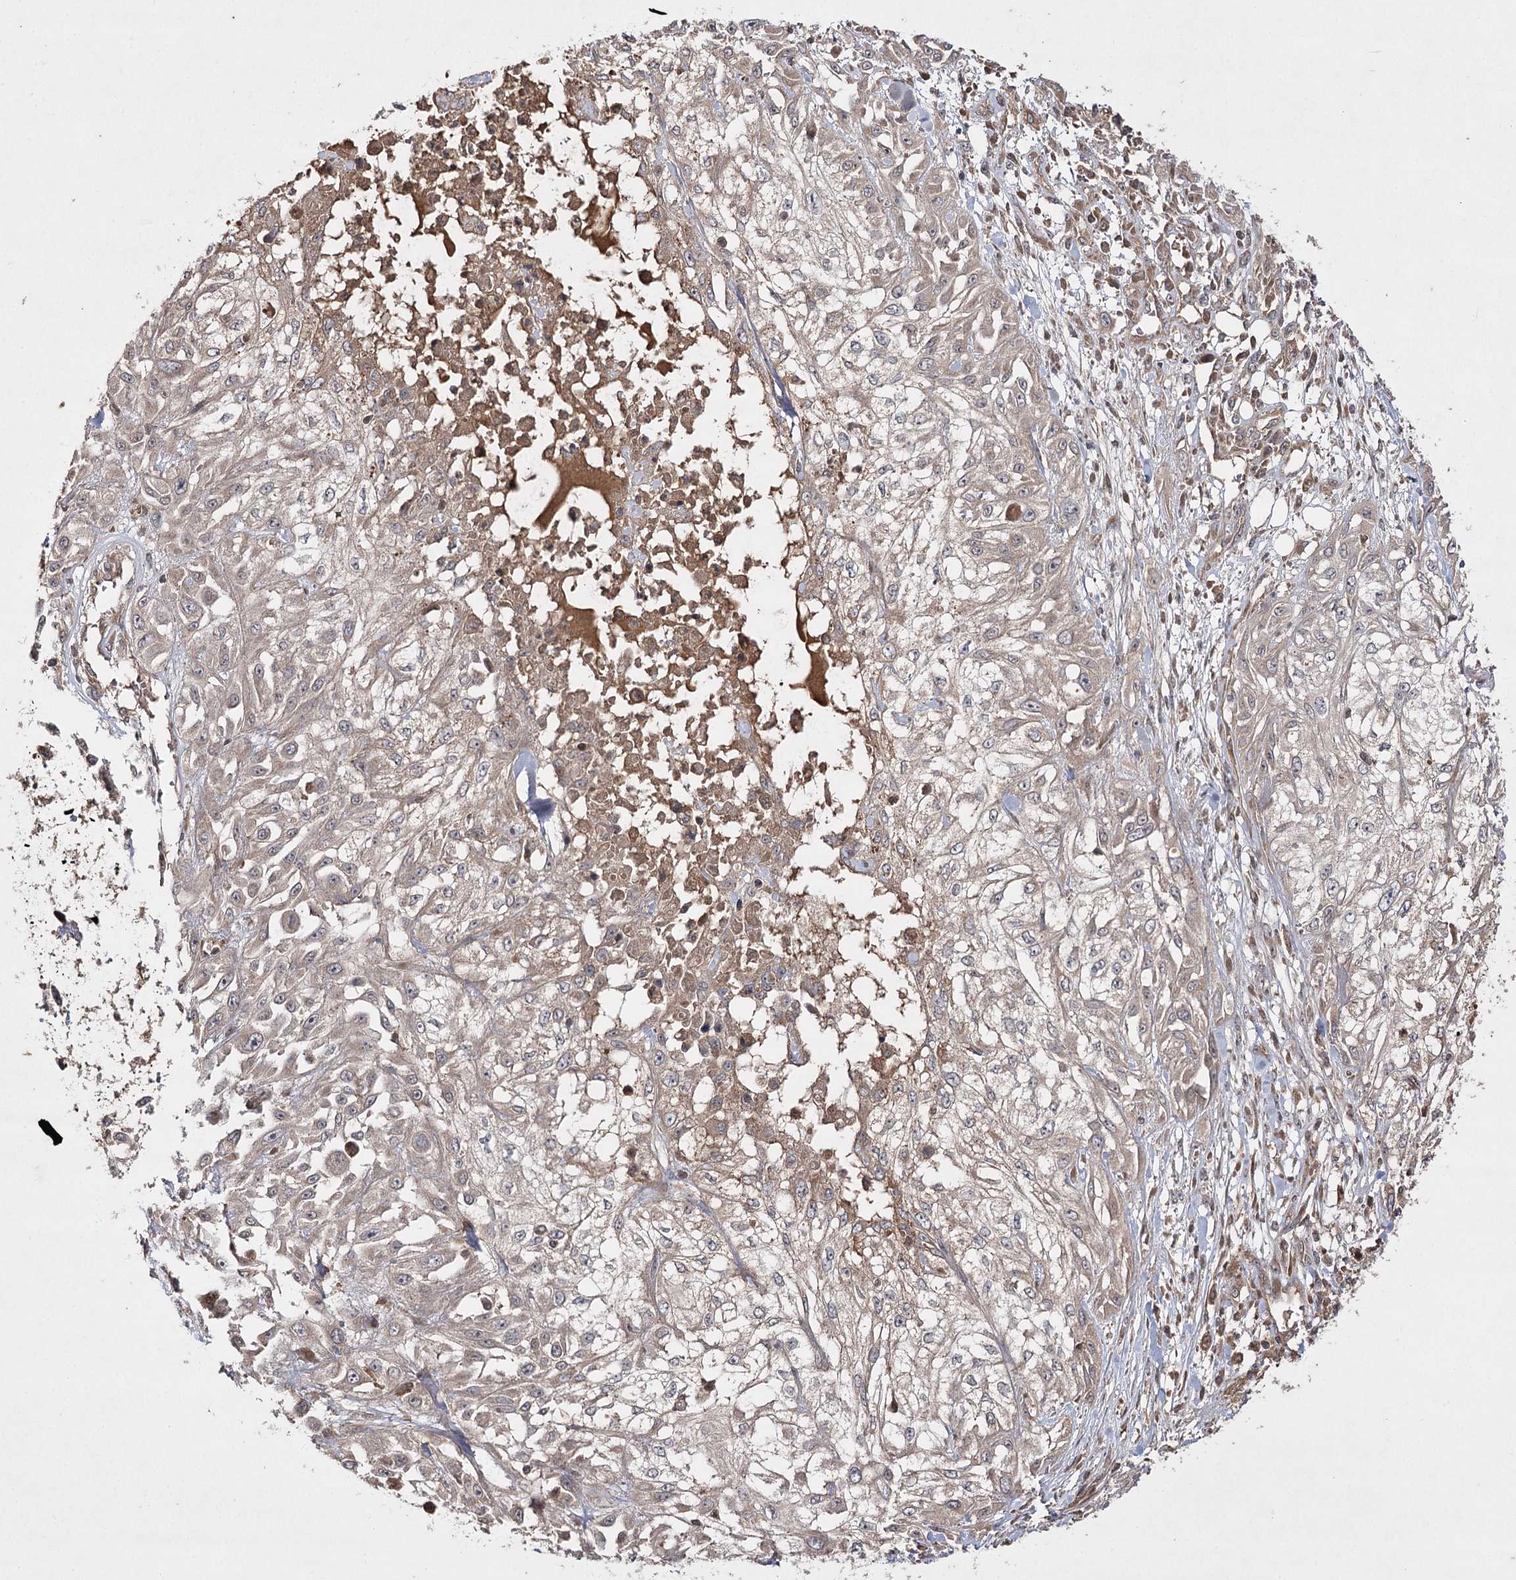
{"staining": {"intensity": "weak", "quantity": ">75%", "location": "cytoplasmic/membranous"}, "tissue": "skin cancer", "cell_type": "Tumor cells", "image_type": "cancer", "snomed": [{"axis": "morphology", "description": "Squamous cell carcinoma, NOS"}, {"axis": "morphology", "description": "Squamous cell carcinoma, metastatic, NOS"}, {"axis": "topography", "description": "Skin"}, {"axis": "topography", "description": "Lymph node"}], "caption": "DAB (3,3'-diaminobenzidine) immunohistochemical staining of human skin cancer shows weak cytoplasmic/membranous protein positivity in about >75% of tumor cells. (DAB = brown stain, brightfield microscopy at high magnification).", "gene": "FANCL", "patient": {"sex": "male", "age": 75}}